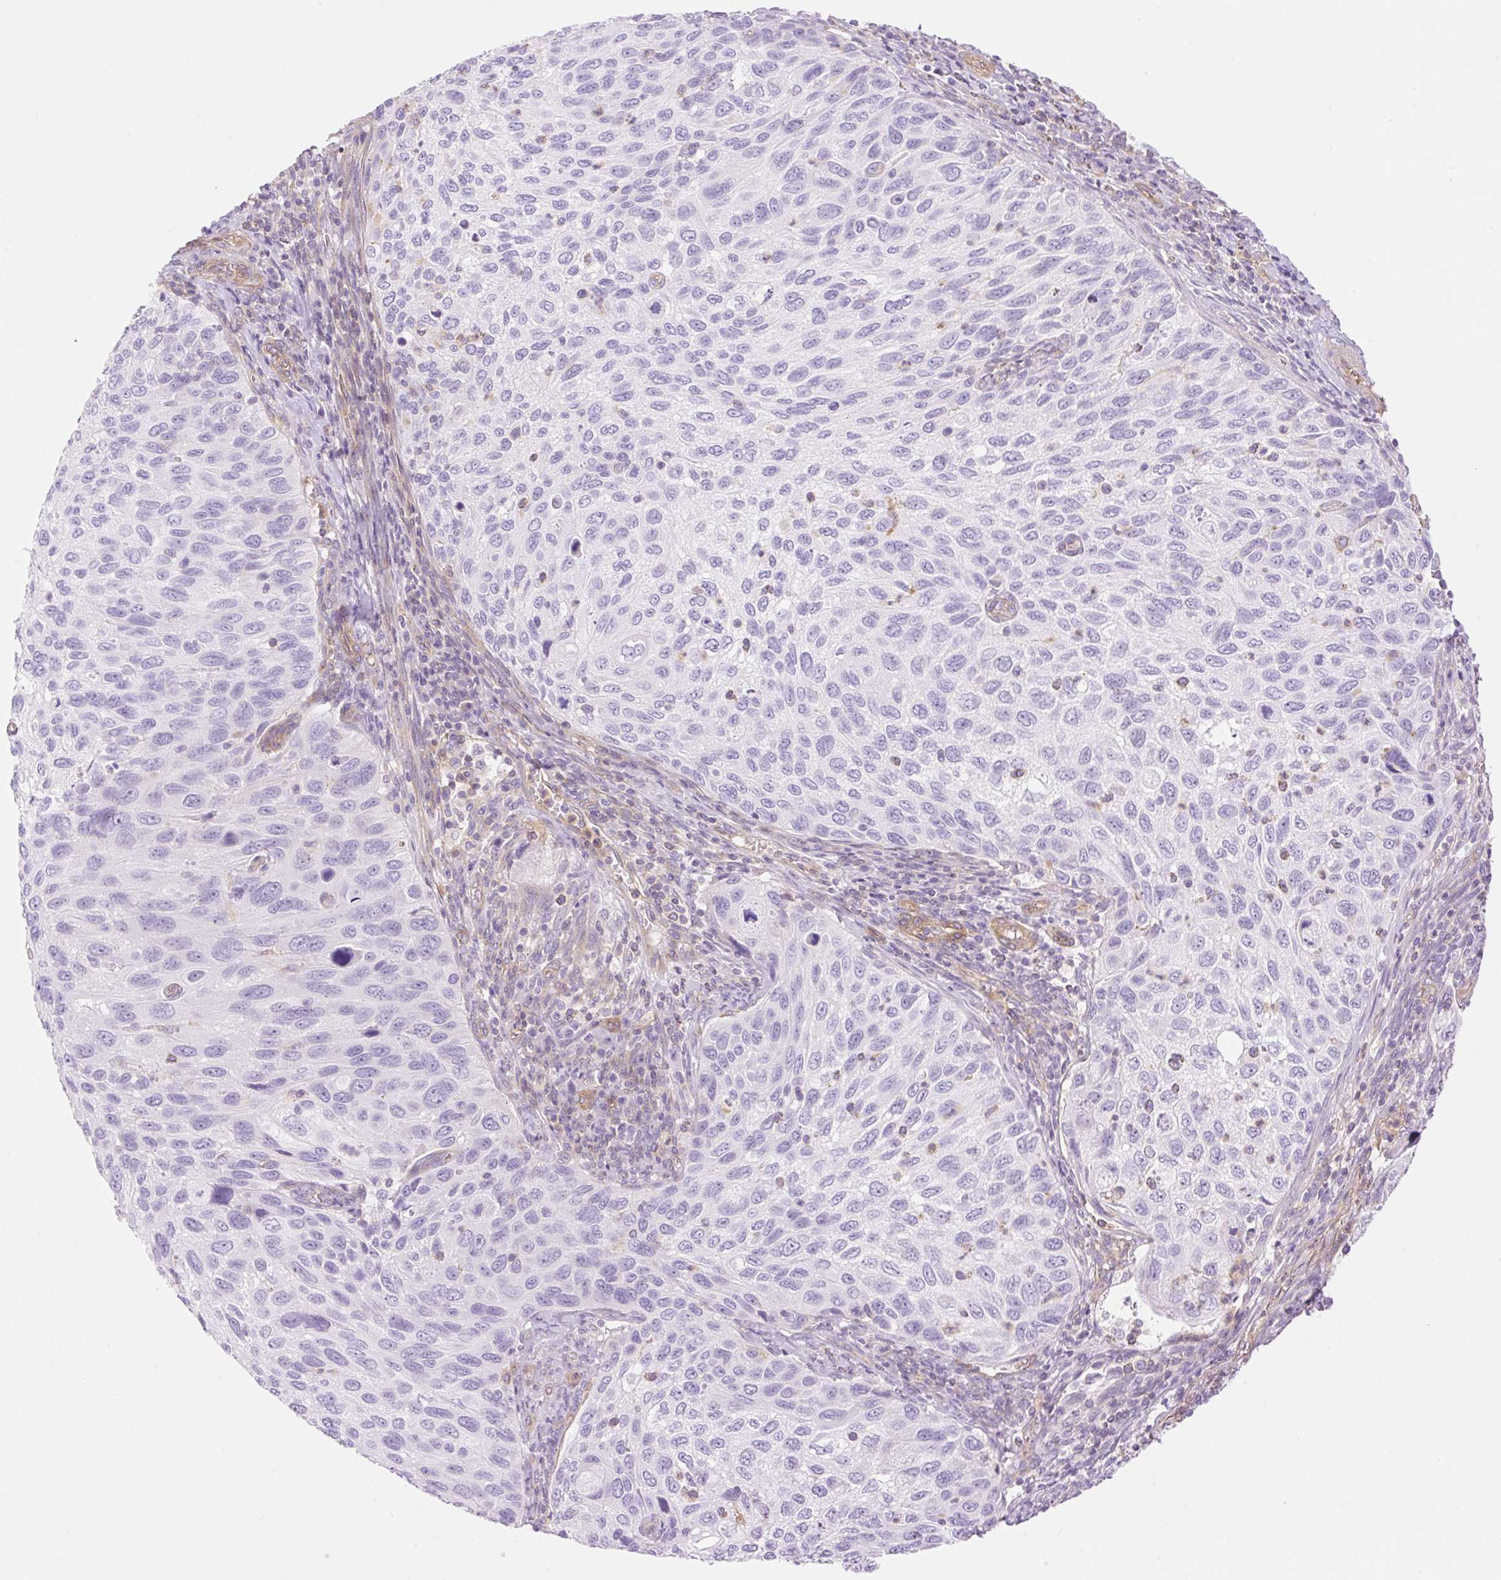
{"staining": {"intensity": "negative", "quantity": "none", "location": "none"}, "tissue": "cervical cancer", "cell_type": "Tumor cells", "image_type": "cancer", "snomed": [{"axis": "morphology", "description": "Squamous cell carcinoma, NOS"}, {"axis": "topography", "description": "Cervix"}], "caption": "Protein analysis of cervical cancer shows no significant positivity in tumor cells. (IHC, brightfield microscopy, high magnification).", "gene": "EHD3", "patient": {"sex": "female", "age": 70}}